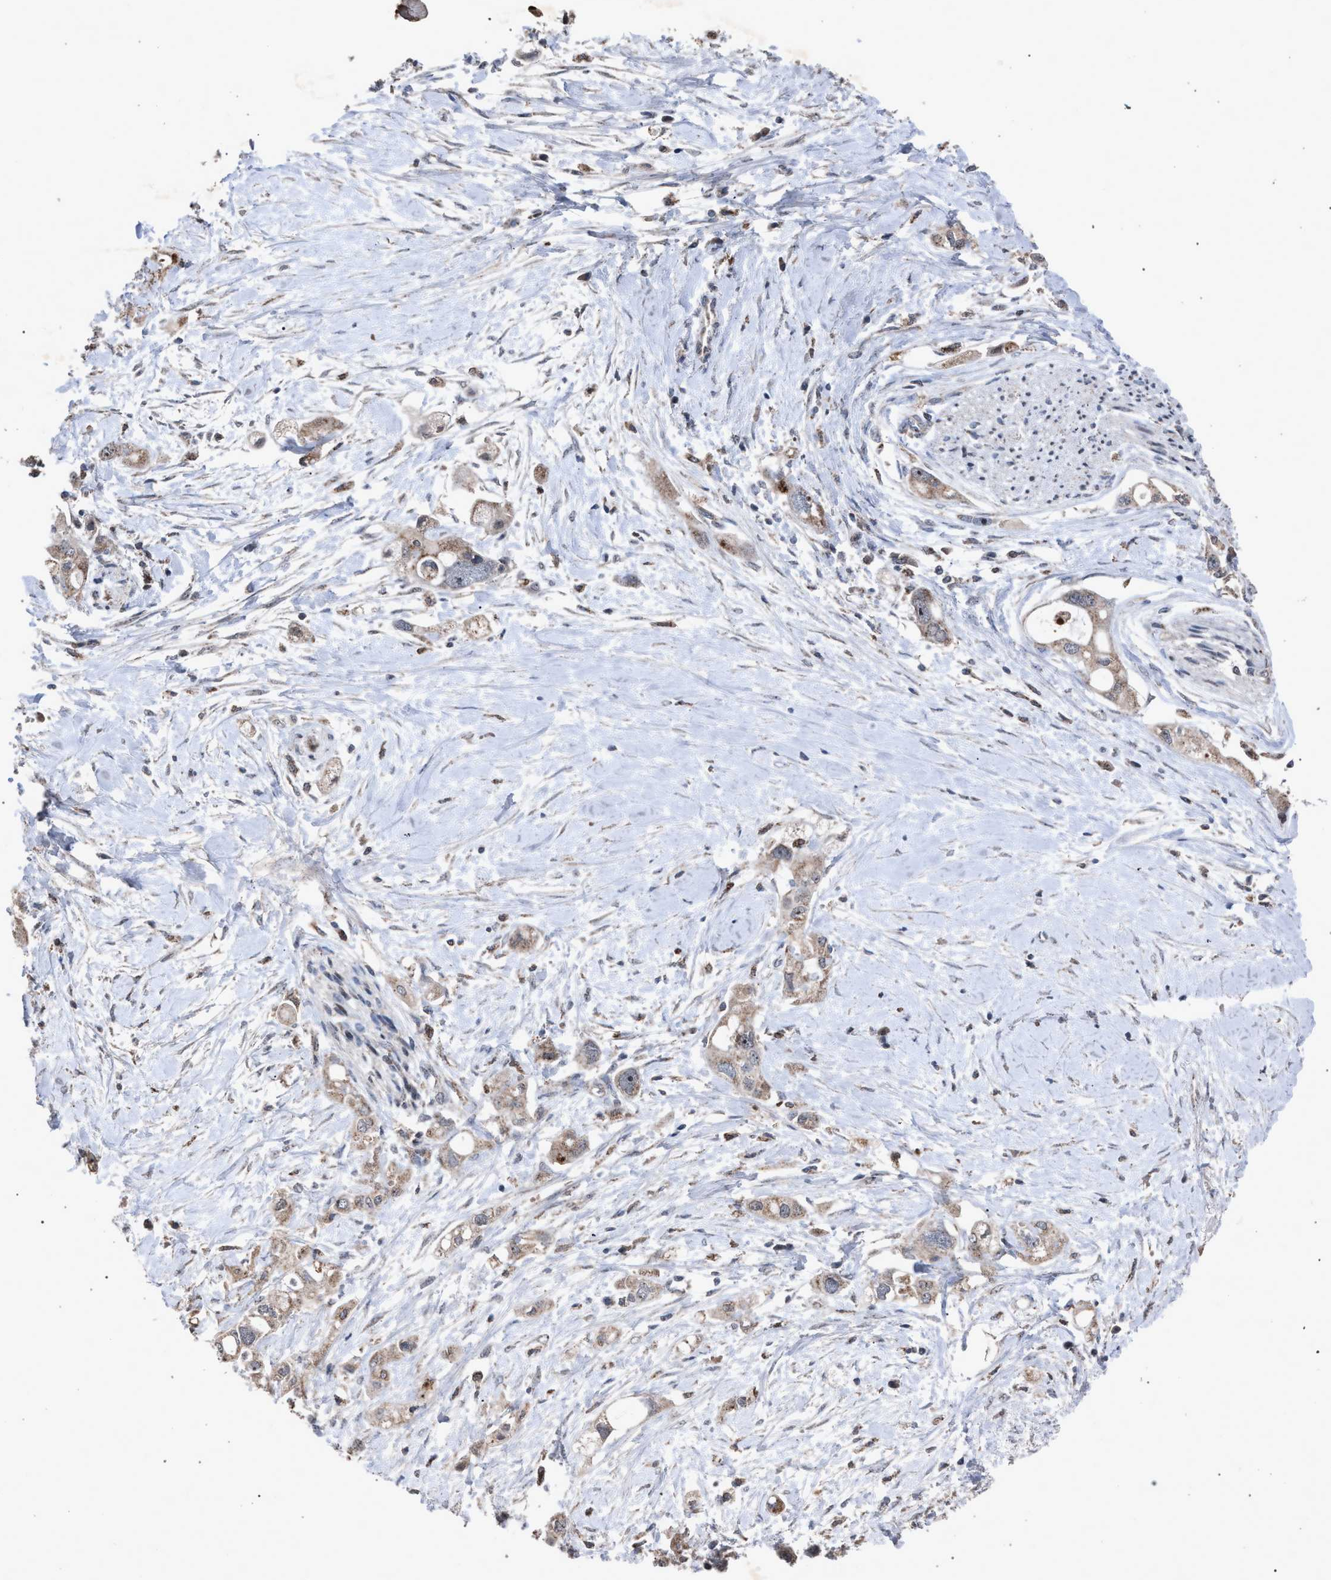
{"staining": {"intensity": "weak", "quantity": ">75%", "location": "cytoplasmic/membranous"}, "tissue": "pancreatic cancer", "cell_type": "Tumor cells", "image_type": "cancer", "snomed": [{"axis": "morphology", "description": "Adenocarcinoma, NOS"}, {"axis": "topography", "description": "Pancreas"}], "caption": "Human pancreatic cancer stained with a brown dye exhibits weak cytoplasmic/membranous positive staining in approximately >75% of tumor cells.", "gene": "HSD17B4", "patient": {"sex": "female", "age": 56}}